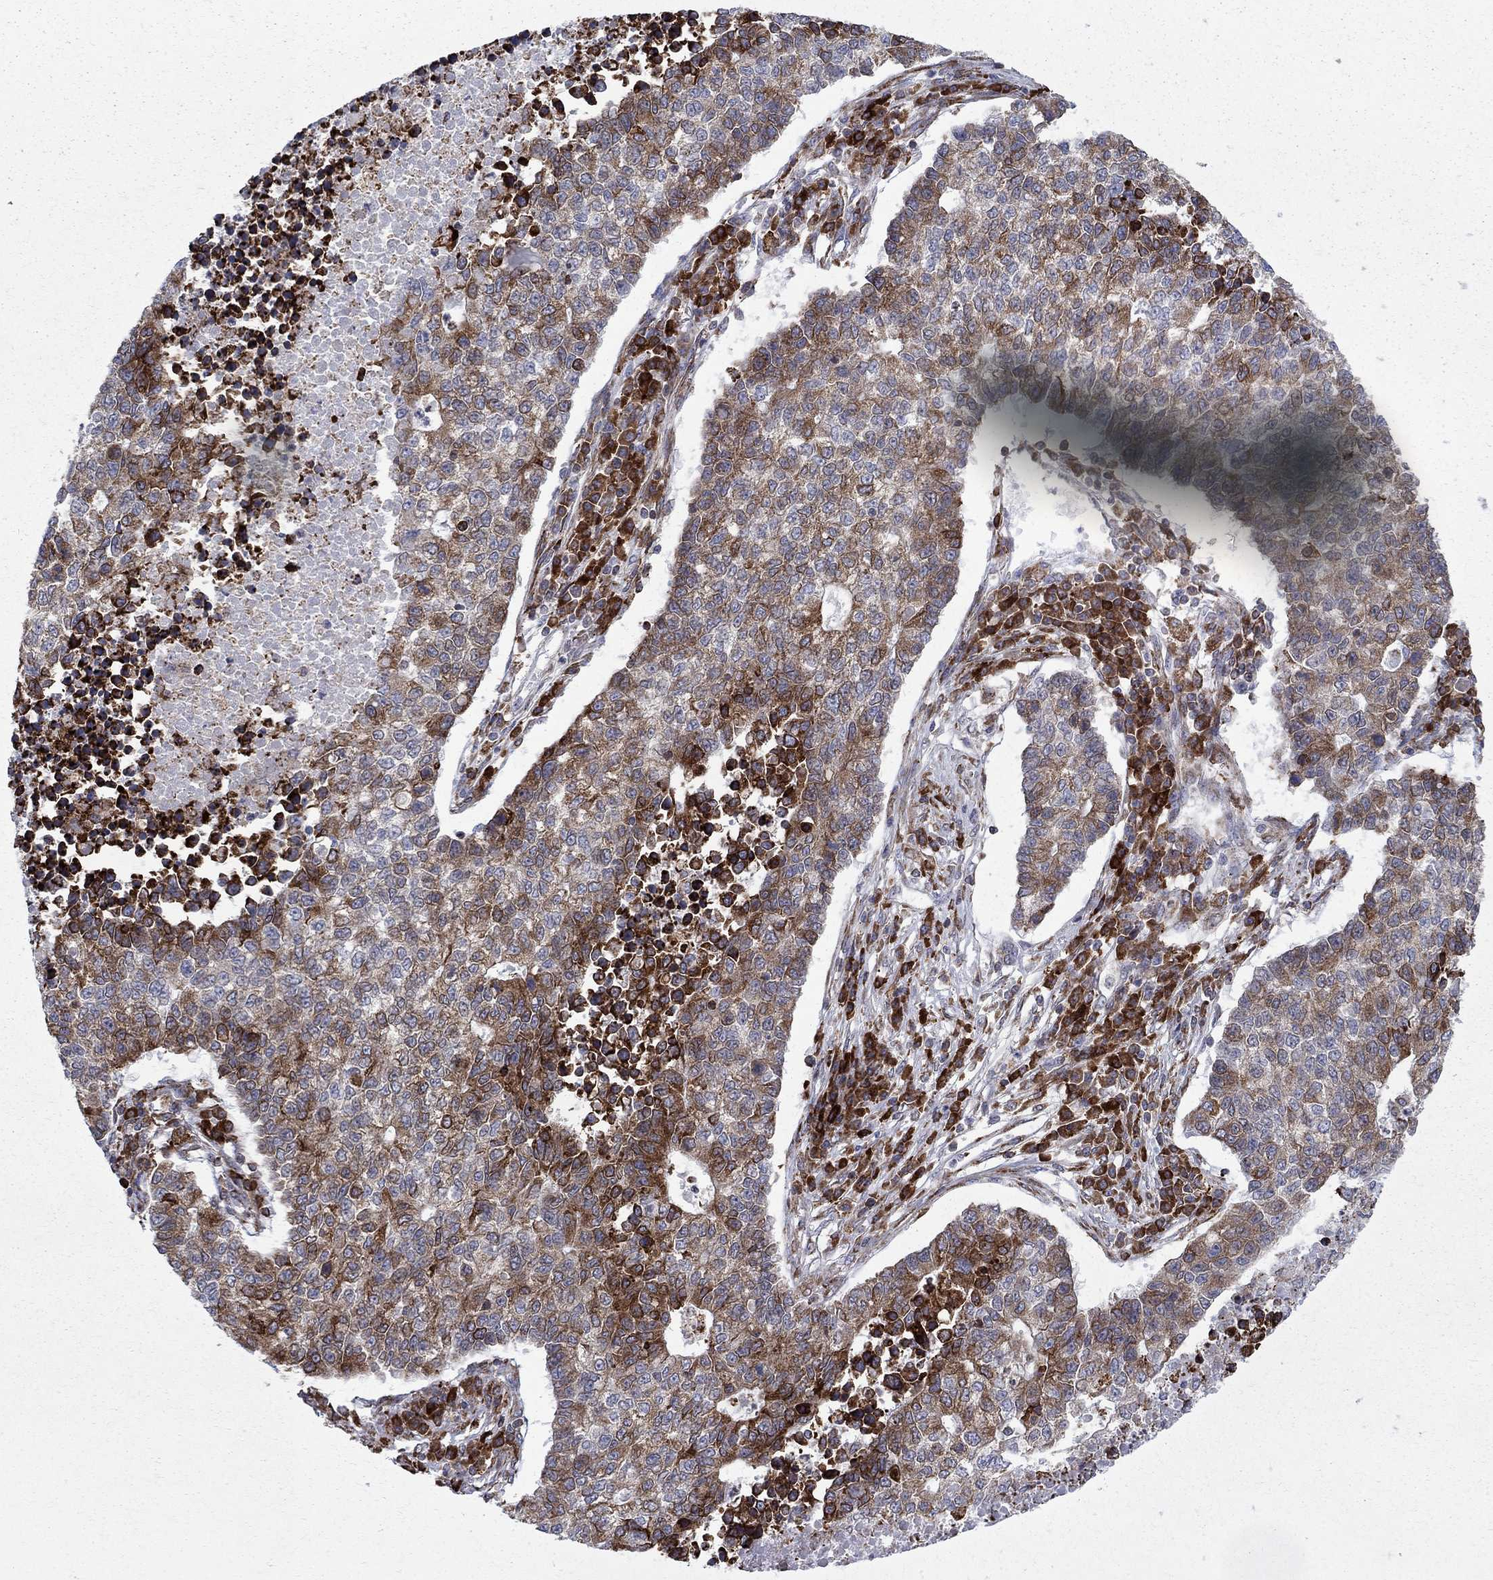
{"staining": {"intensity": "strong", "quantity": "<25%", "location": "cytoplasmic/membranous"}, "tissue": "lung cancer", "cell_type": "Tumor cells", "image_type": "cancer", "snomed": [{"axis": "morphology", "description": "Adenocarcinoma, NOS"}, {"axis": "topography", "description": "Lung"}], "caption": "Lung cancer stained with DAB immunohistochemistry exhibits medium levels of strong cytoplasmic/membranous staining in approximately <25% of tumor cells.", "gene": "CAB39L", "patient": {"sex": "male", "age": 57}}